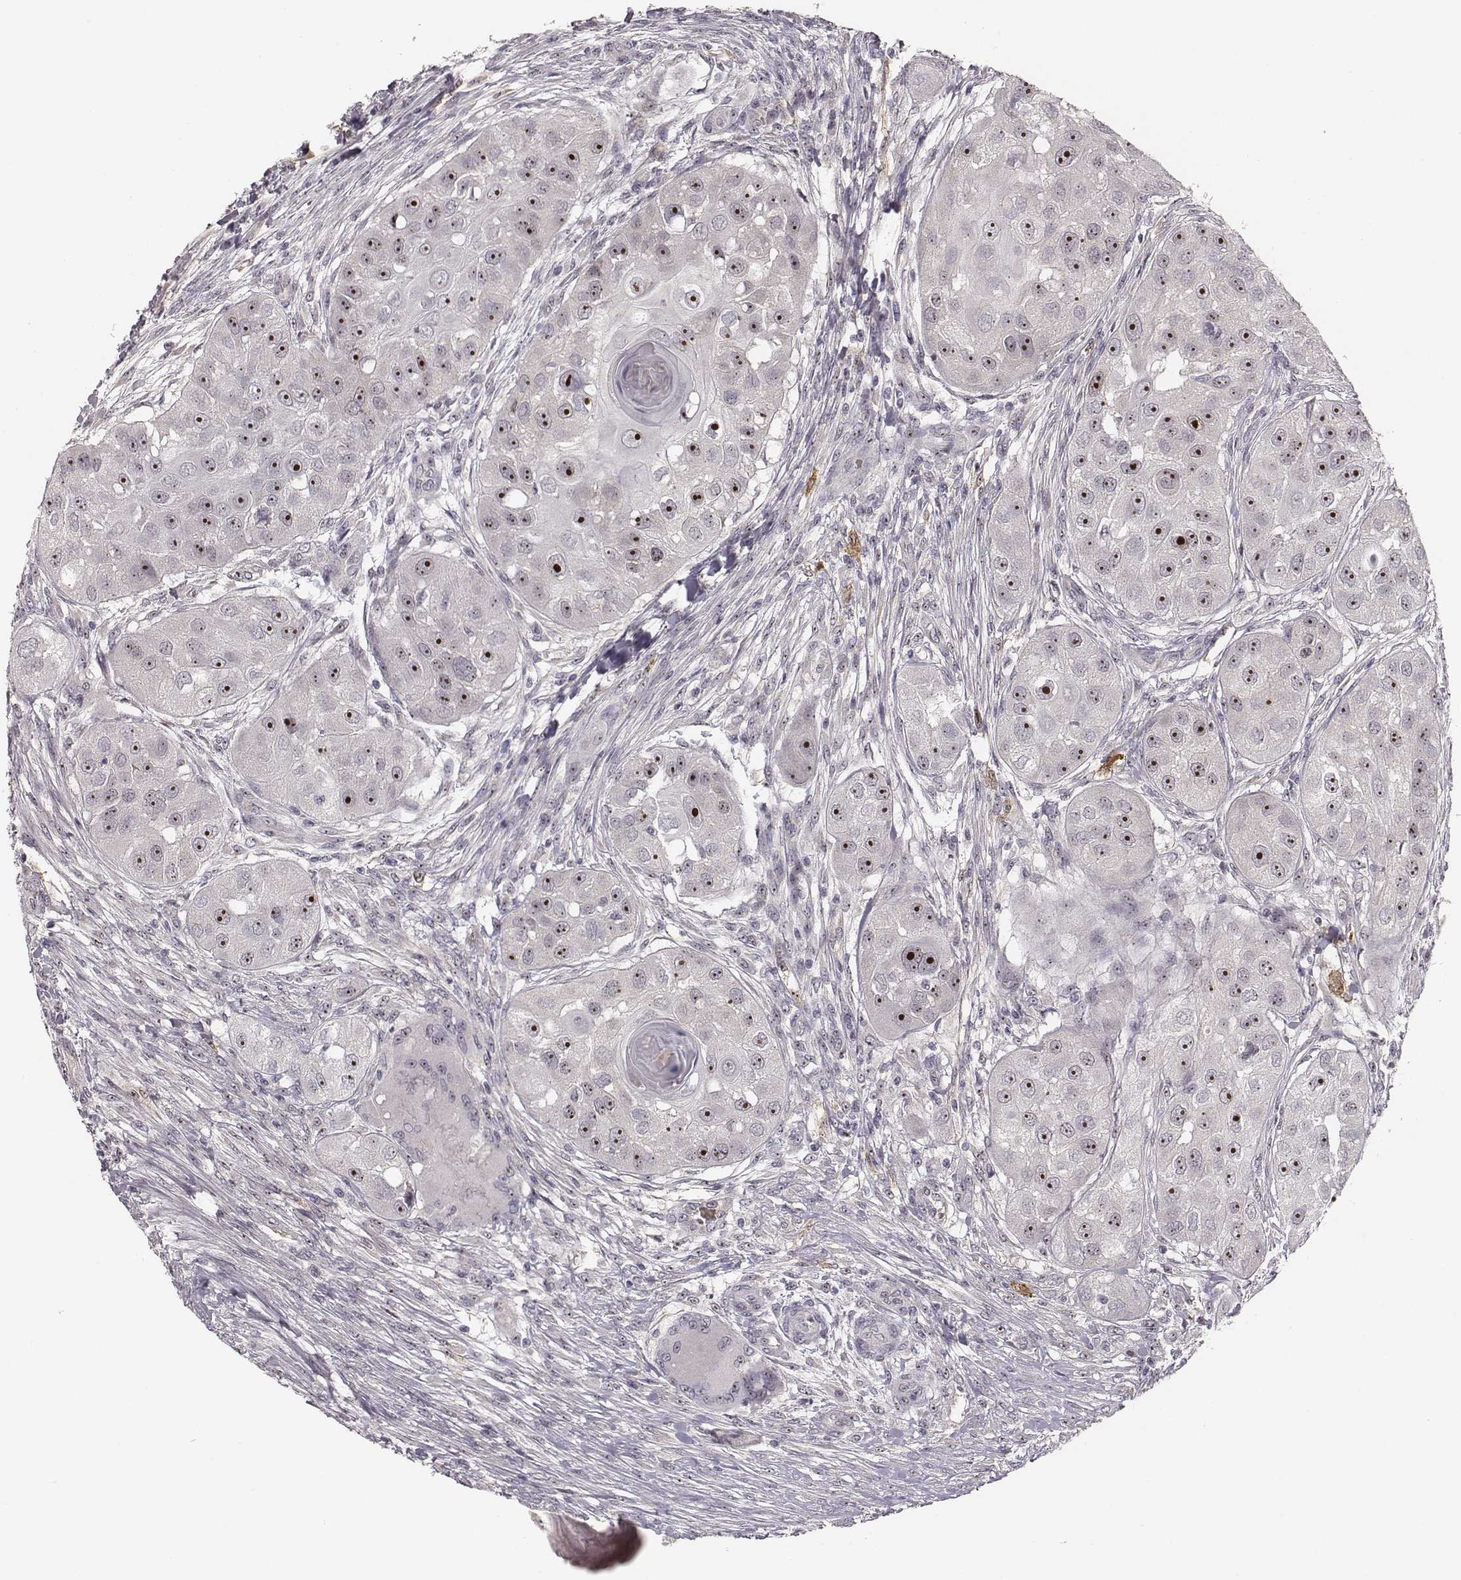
{"staining": {"intensity": "strong", "quantity": ">75%", "location": "nuclear"}, "tissue": "head and neck cancer", "cell_type": "Tumor cells", "image_type": "cancer", "snomed": [{"axis": "morphology", "description": "Squamous cell carcinoma, NOS"}, {"axis": "topography", "description": "Head-Neck"}], "caption": "The photomicrograph reveals staining of head and neck cancer (squamous cell carcinoma), revealing strong nuclear protein positivity (brown color) within tumor cells.", "gene": "NIFK", "patient": {"sex": "male", "age": 51}}